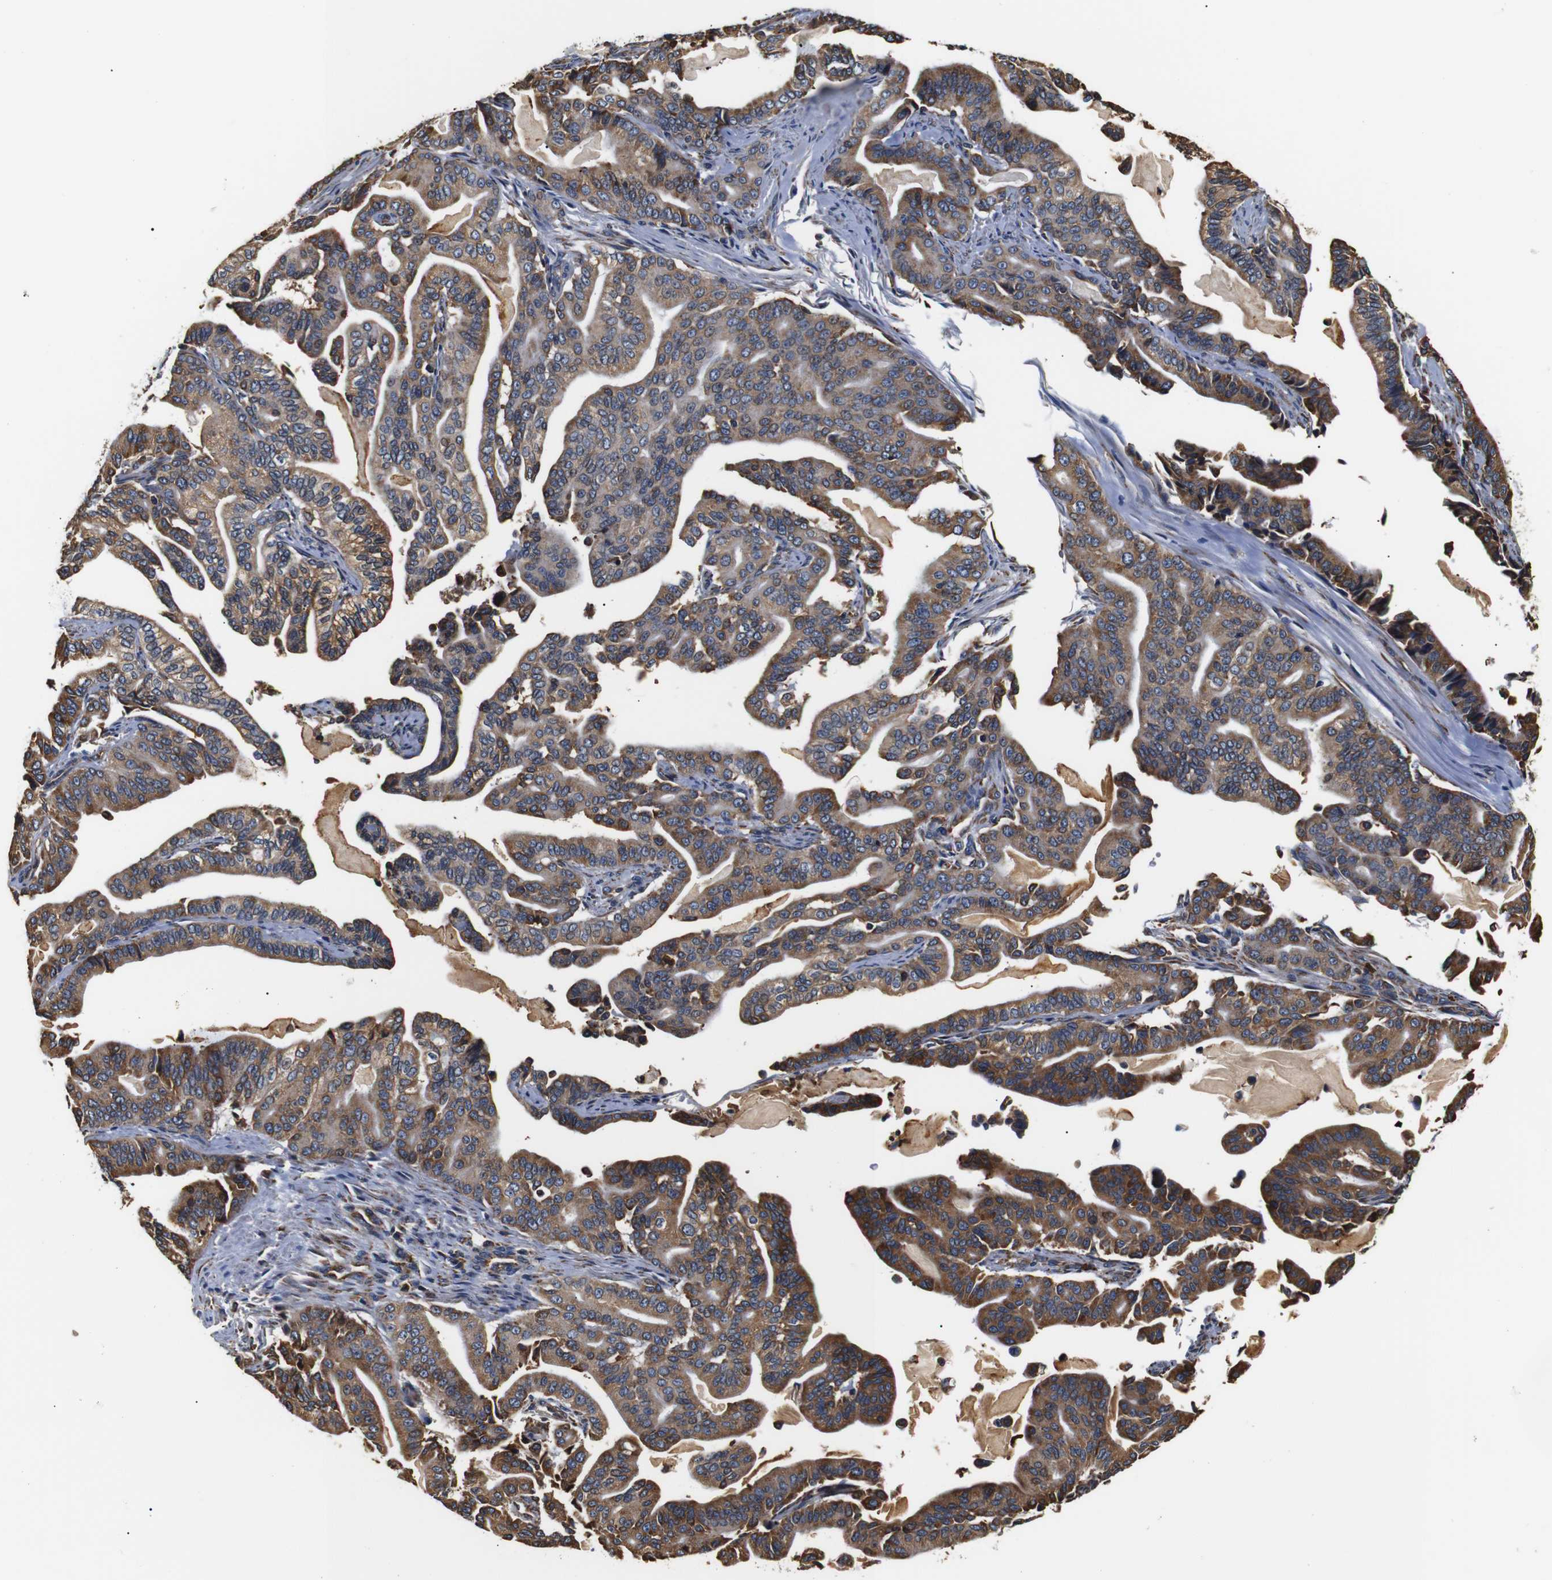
{"staining": {"intensity": "weak", "quantity": ">75%", "location": "cytoplasmic/membranous"}, "tissue": "pancreatic cancer", "cell_type": "Tumor cells", "image_type": "cancer", "snomed": [{"axis": "morphology", "description": "Adenocarcinoma, NOS"}, {"axis": "topography", "description": "Pancreas"}], "caption": "An IHC photomicrograph of tumor tissue is shown. Protein staining in brown shows weak cytoplasmic/membranous positivity in pancreatic adenocarcinoma within tumor cells. (Brightfield microscopy of DAB IHC at high magnification).", "gene": "HHIP", "patient": {"sex": "male", "age": 63}}